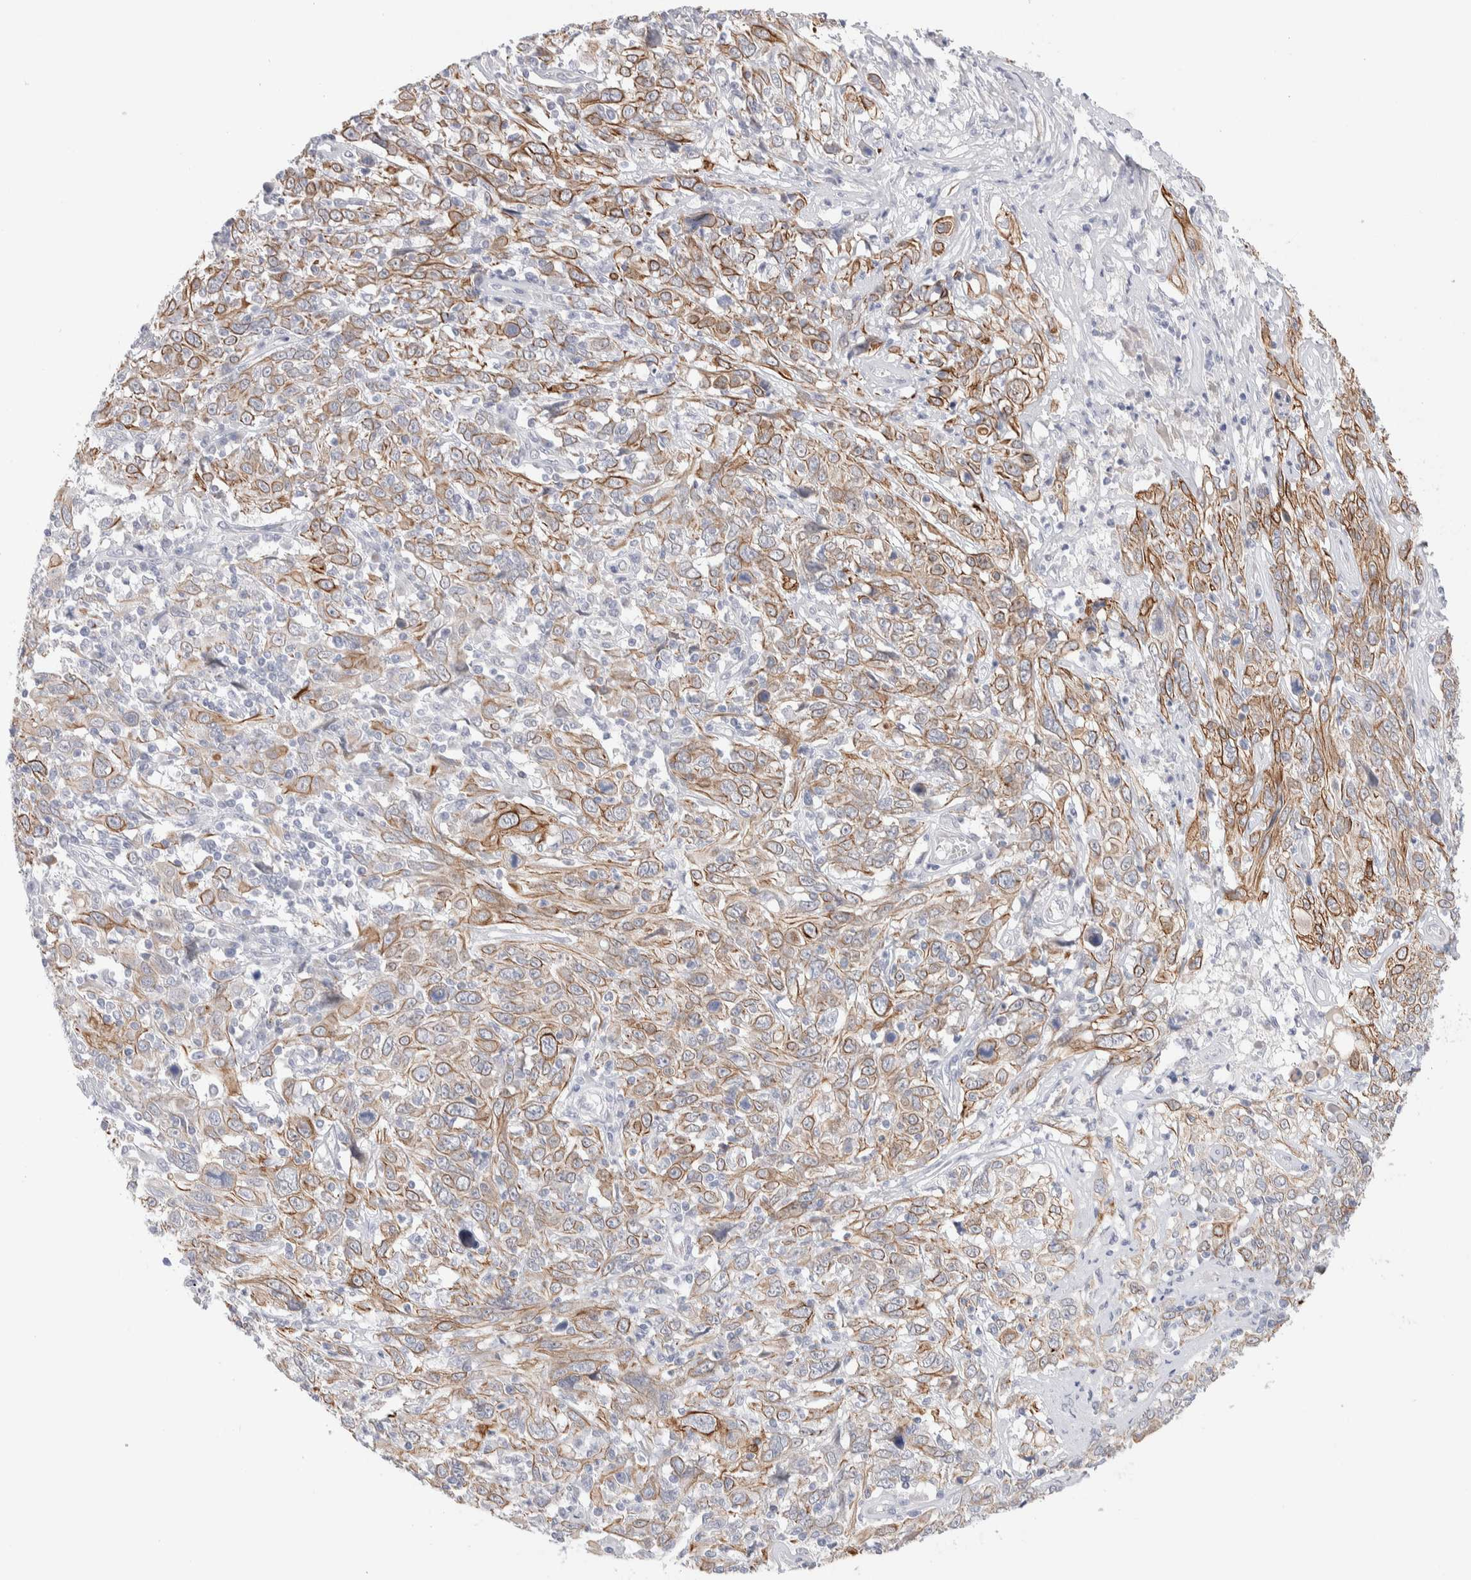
{"staining": {"intensity": "moderate", "quantity": ">75%", "location": "cytoplasmic/membranous"}, "tissue": "cervical cancer", "cell_type": "Tumor cells", "image_type": "cancer", "snomed": [{"axis": "morphology", "description": "Squamous cell carcinoma, NOS"}, {"axis": "topography", "description": "Cervix"}], "caption": "The micrograph demonstrates staining of cervical cancer (squamous cell carcinoma), revealing moderate cytoplasmic/membranous protein staining (brown color) within tumor cells.", "gene": "C1orf112", "patient": {"sex": "female", "age": 46}}